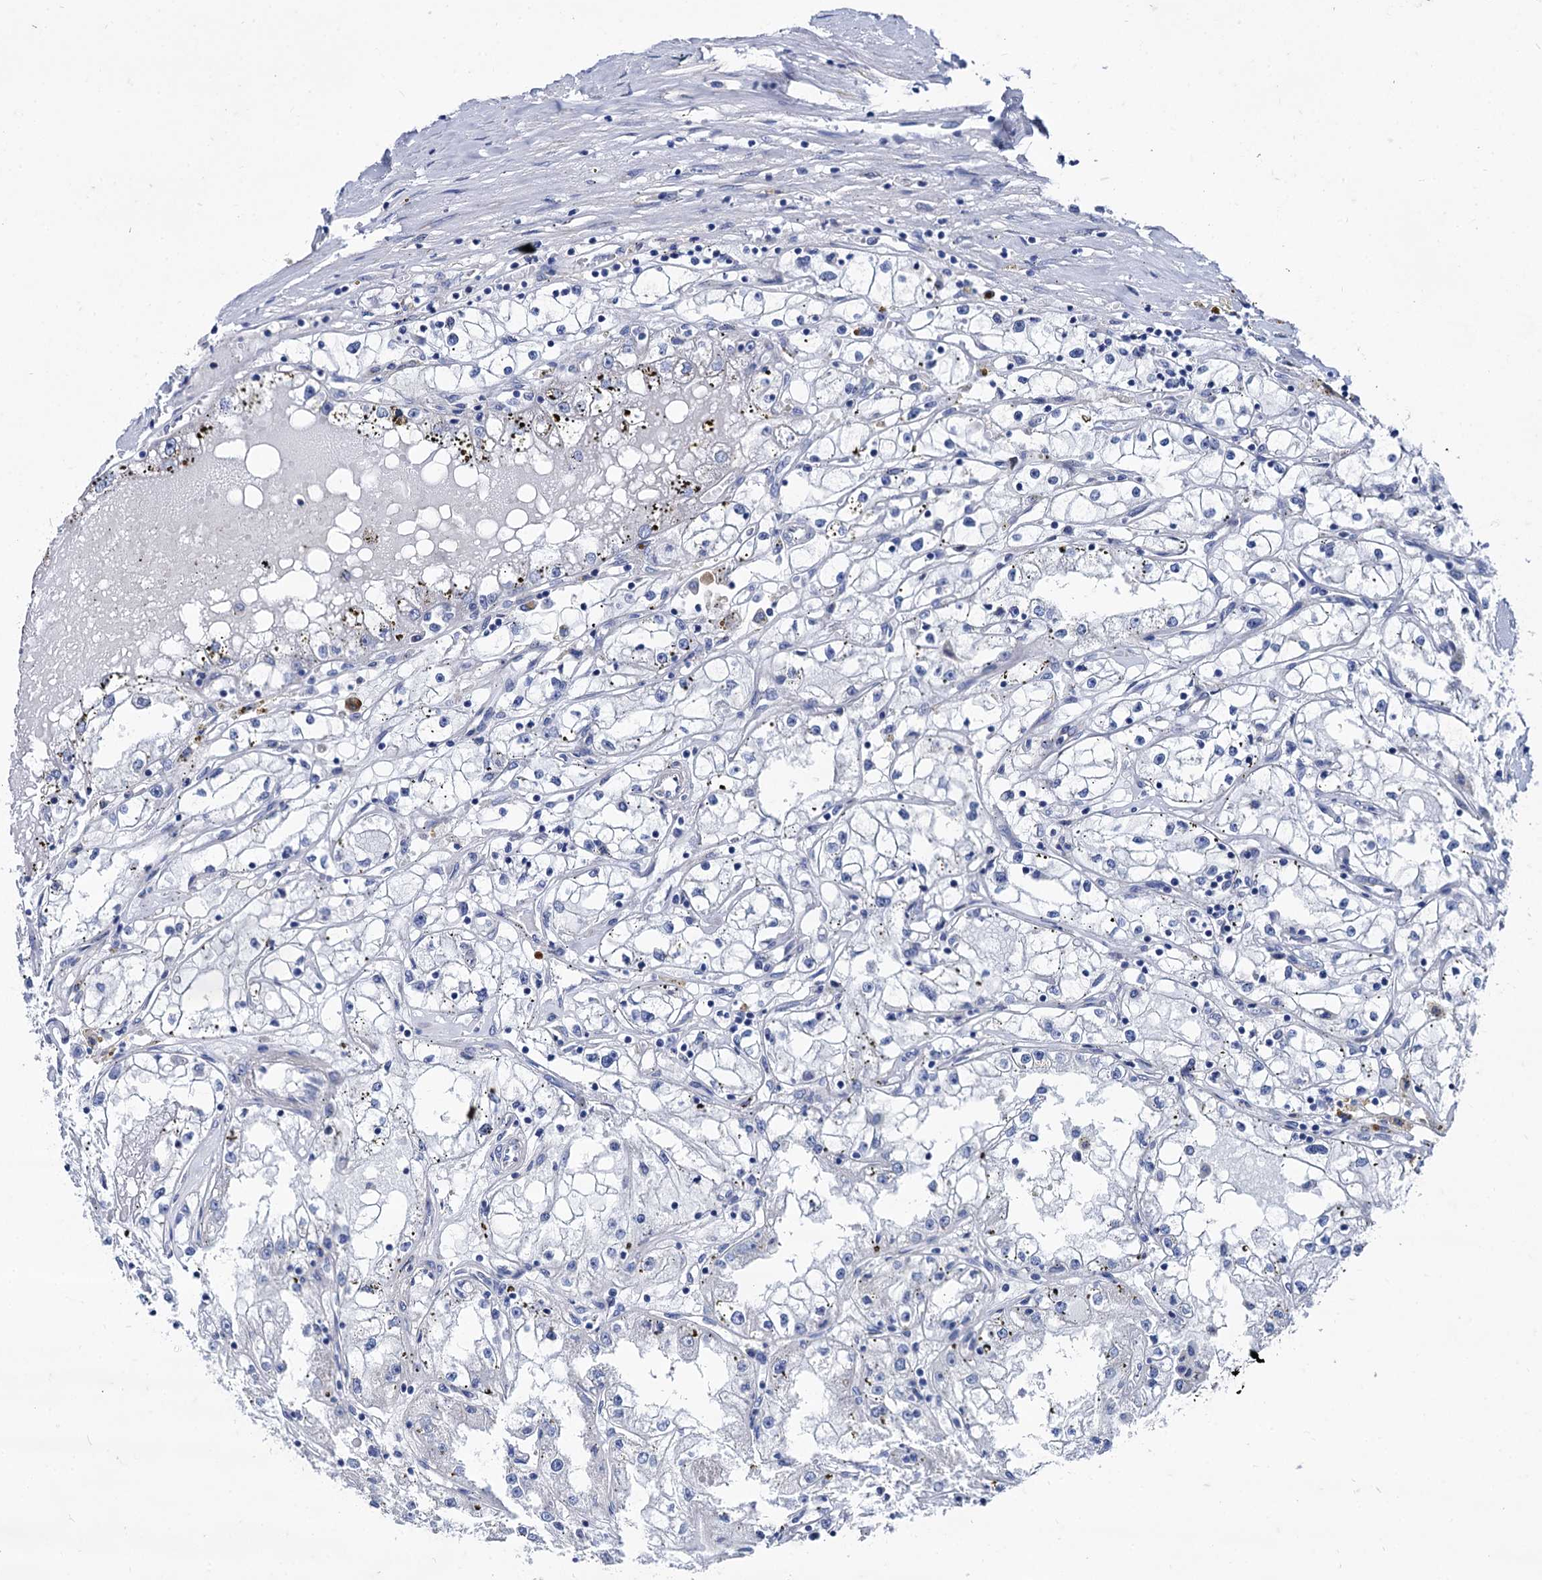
{"staining": {"intensity": "negative", "quantity": "none", "location": "none"}, "tissue": "renal cancer", "cell_type": "Tumor cells", "image_type": "cancer", "snomed": [{"axis": "morphology", "description": "Adenocarcinoma, NOS"}, {"axis": "topography", "description": "Kidney"}], "caption": "Immunohistochemical staining of human renal adenocarcinoma demonstrates no significant positivity in tumor cells. The staining was performed using DAB (3,3'-diaminobenzidine) to visualize the protein expression in brown, while the nuclei were stained in blue with hematoxylin (Magnification: 20x).", "gene": "FOXR2", "patient": {"sex": "male", "age": 56}}